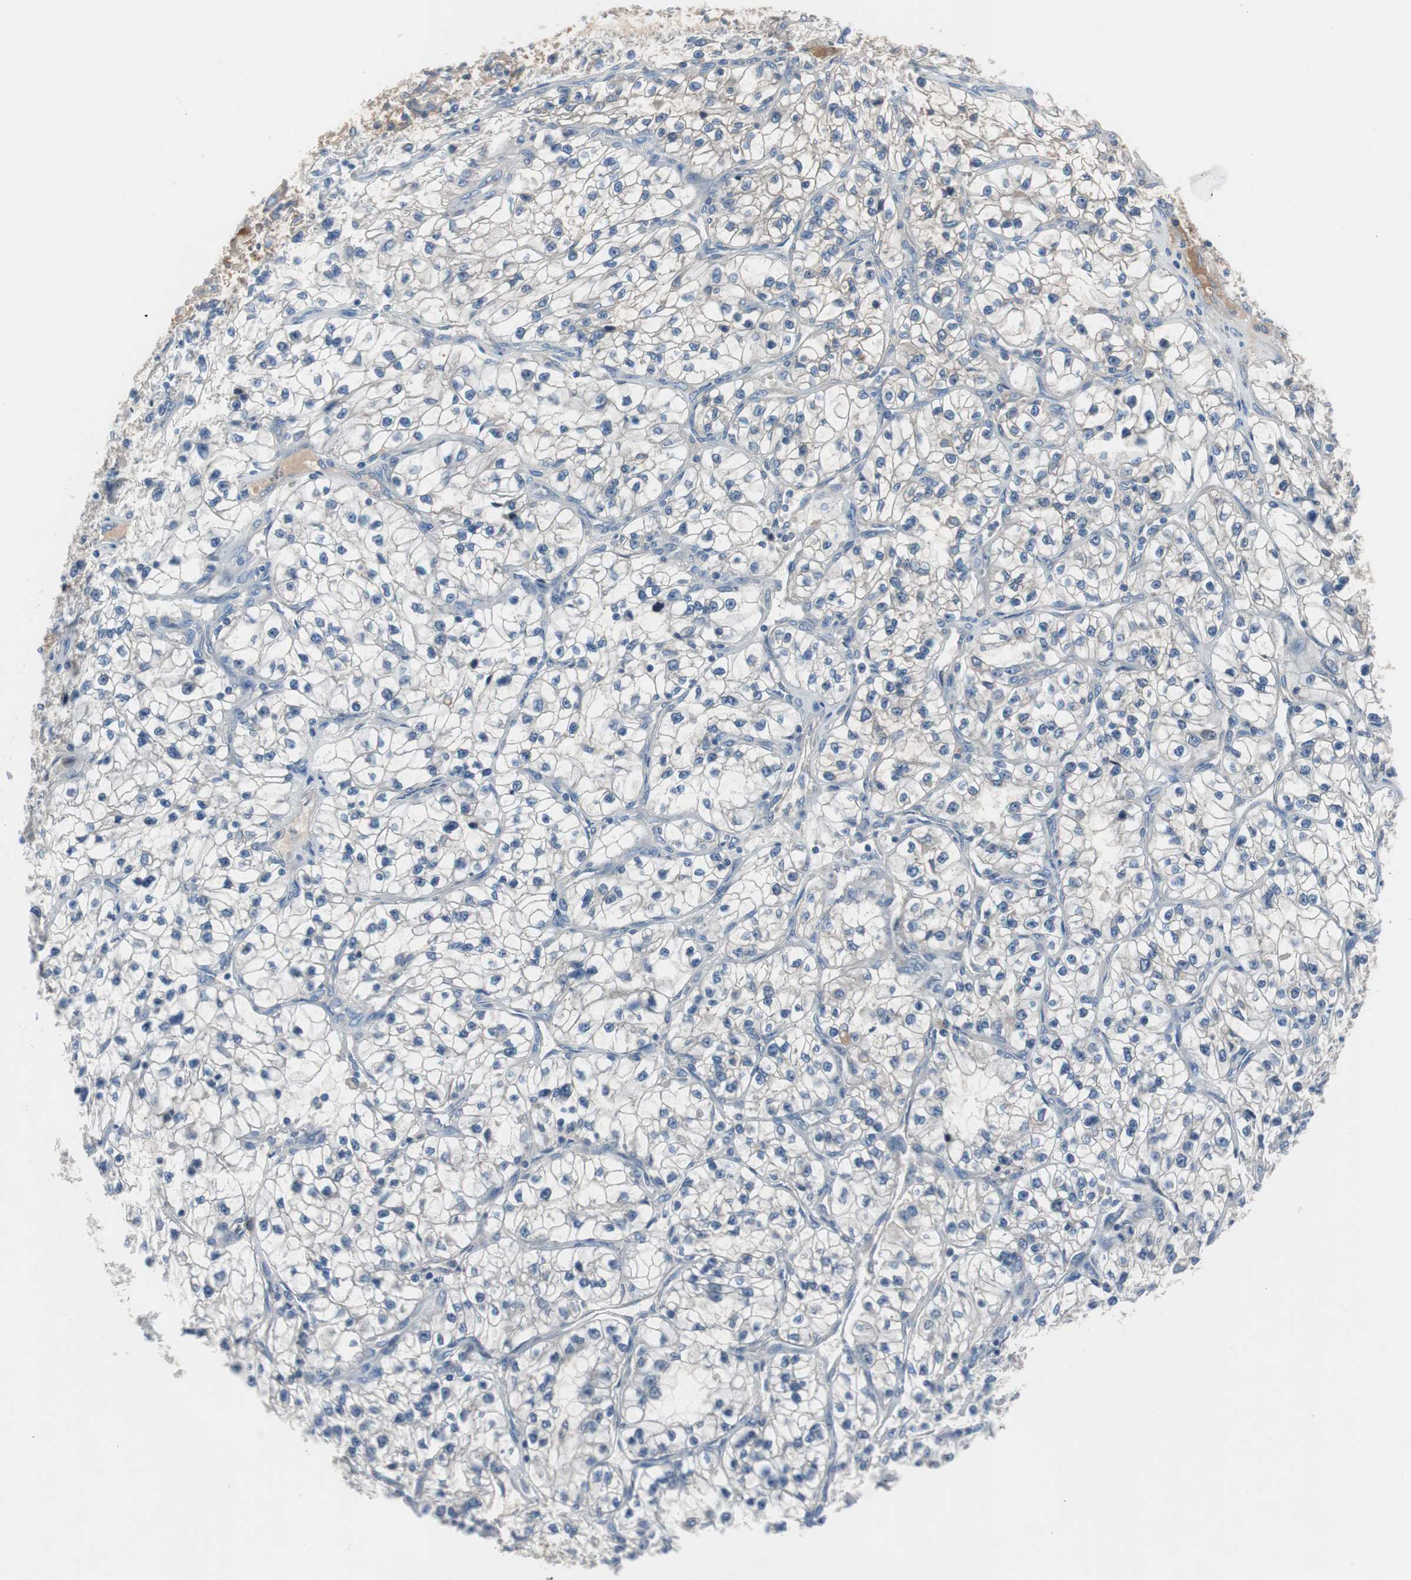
{"staining": {"intensity": "negative", "quantity": "none", "location": "none"}, "tissue": "renal cancer", "cell_type": "Tumor cells", "image_type": "cancer", "snomed": [{"axis": "morphology", "description": "Adenocarcinoma, NOS"}, {"axis": "topography", "description": "Kidney"}], "caption": "The immunohistochemistry (IHC) photomicrograph has no significant expression in tumor cells of adenocarcinoma (renal) tissue.", "gene": "SERPINF1", "patient": {"sex": "female", "age": 57}}